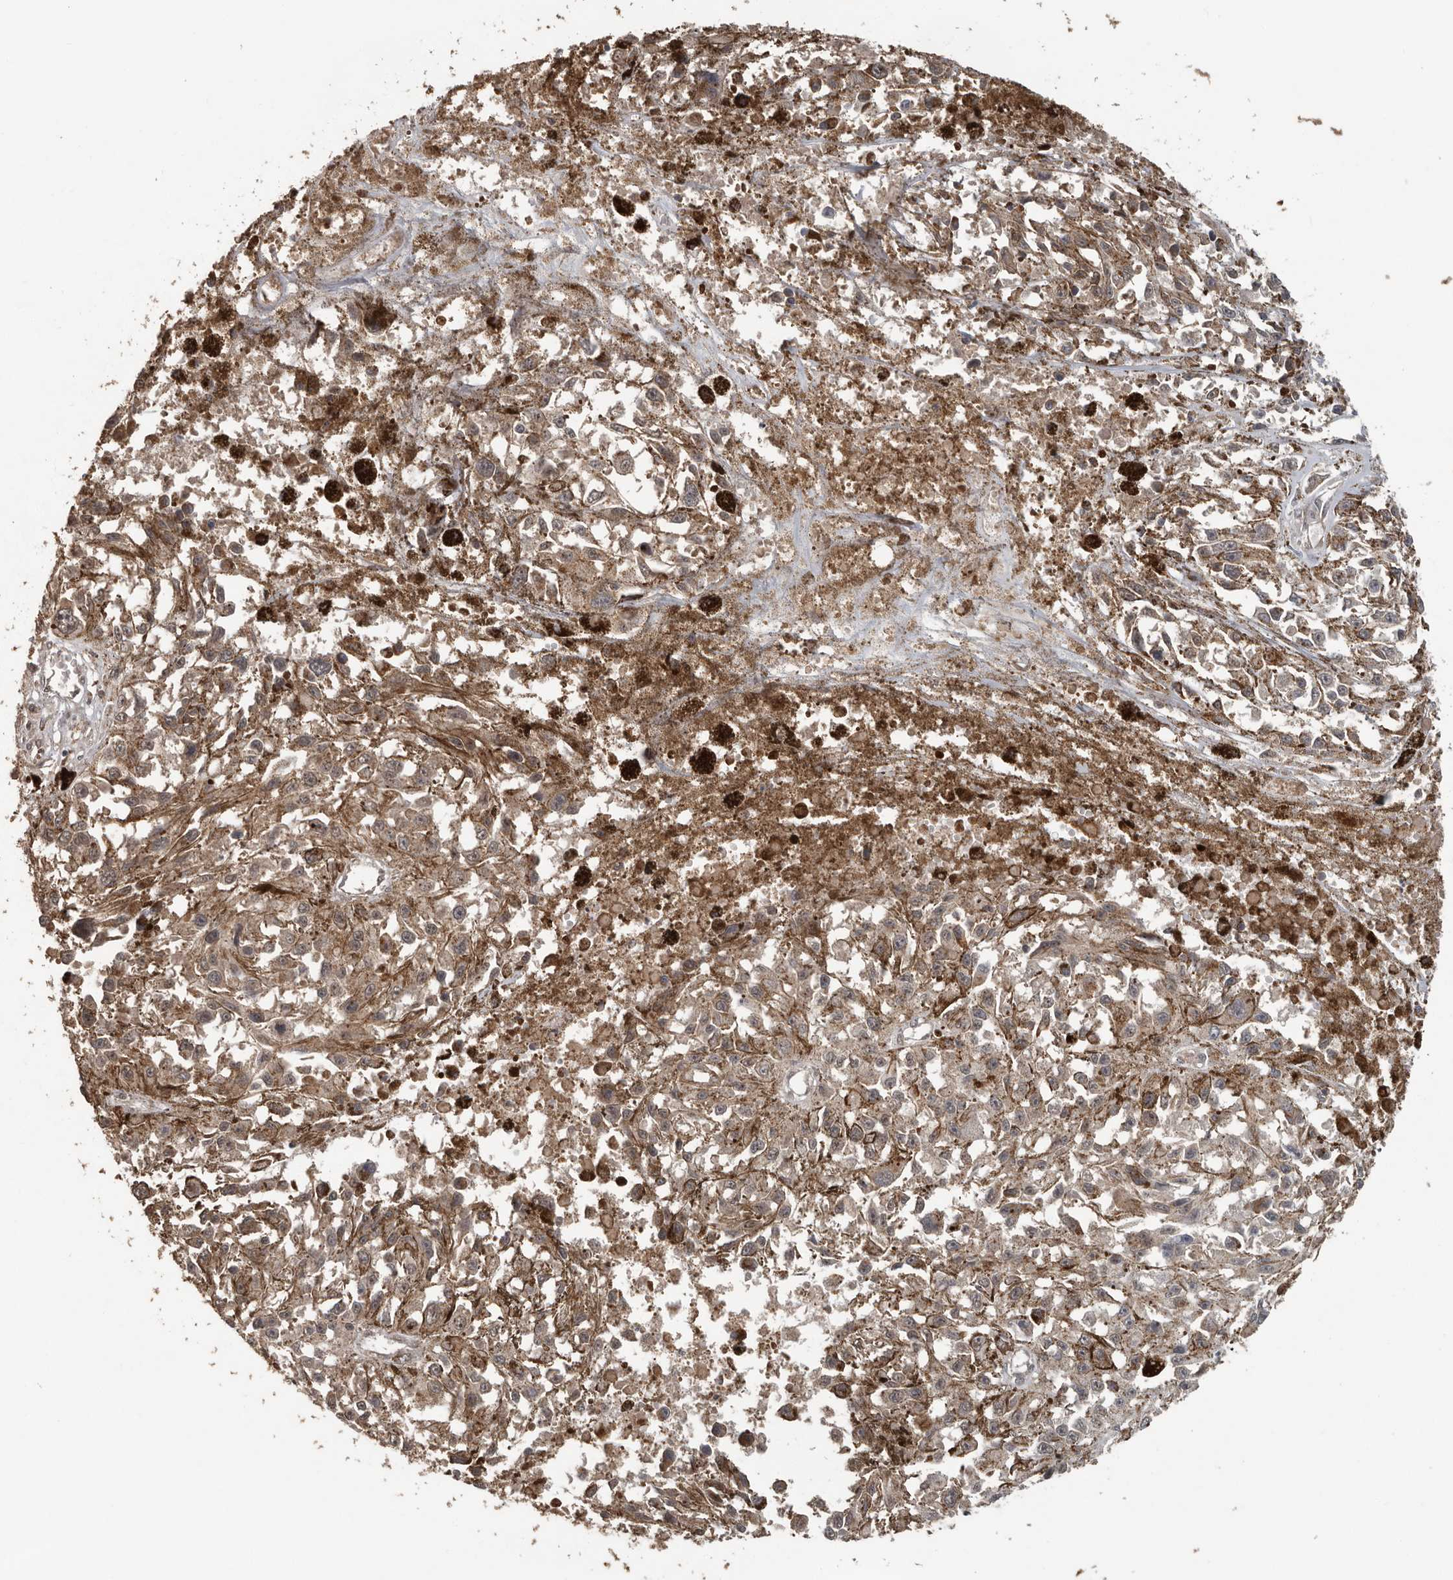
{"staining": {"intensity": "negative", "quantity": "none", "location": "none"}, "tissue": "melanoma", "cell_type": "Tumor cells", "image_type": "cancer", "snomed": [{"axis": "morphology", "description": "Malignant melanoma, Metastatic site"}, {"axis": "topography", "description": "Lymph node"}], "caption": "IHC histopathology image of neoplastic tissue: melanoma stained with DAB demonstrates no significant protein positivity in tumor cells.", "gene": "CEP350", "patient": {"sex": "male", "age": 59}}